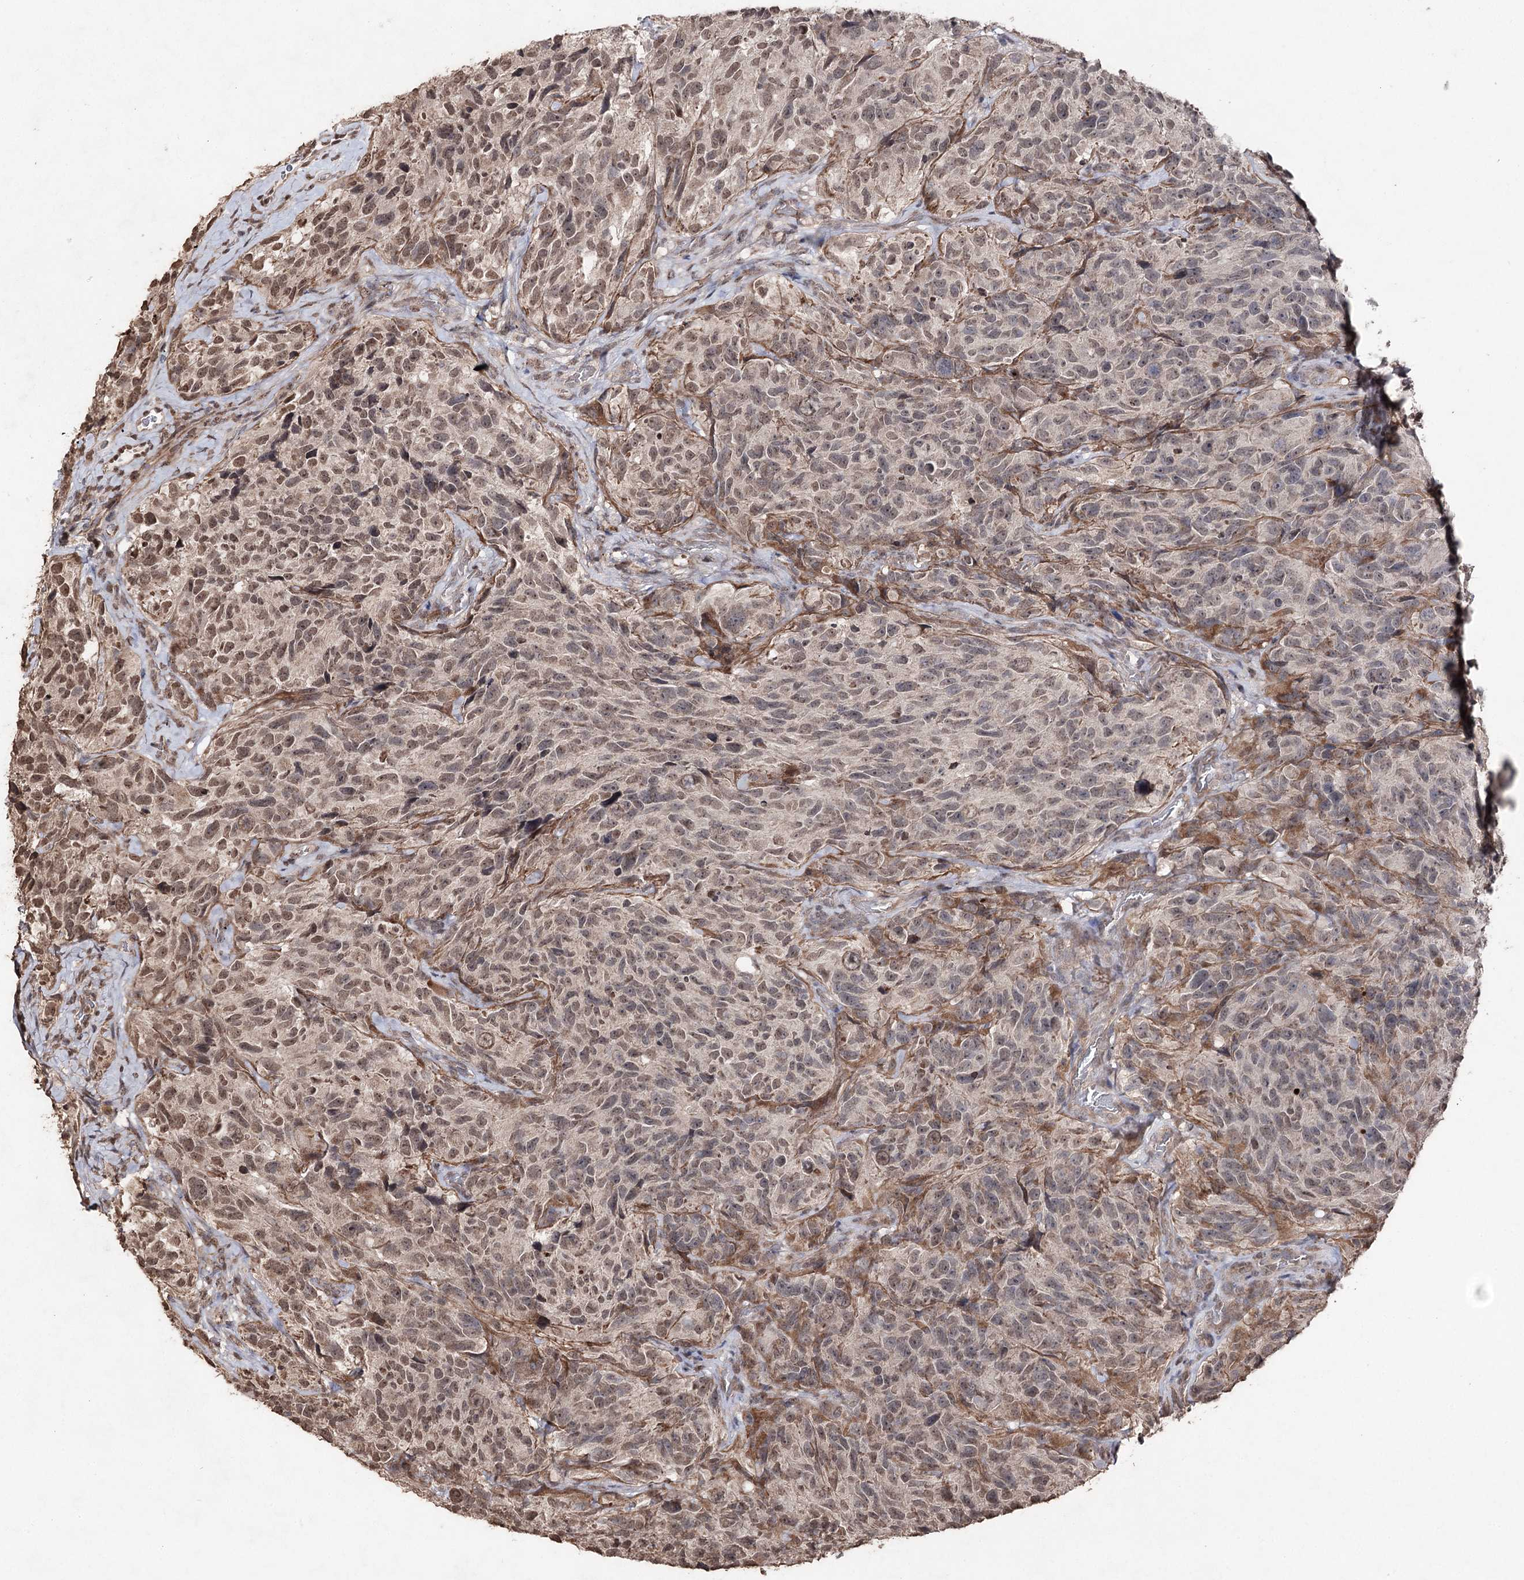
{"staining": {"intensity": "weak", "quantity": "25%-75%", "location": "nuclear"}, "tissue": "glioma", "cell_type": "Tumor cells", "image_type": "cancer", "snomed": [{"axis": "morphology", "description": "Glioma, malignant, High grade"}, {"axis": "topography", "description": "Brain"}], "caption": "Tumor cells show low levels of weak nuclear positivity in approximately 25%-75% of cells in glioma.", "gene": "ATG14", "patient": {"sex": "male", "age": 69}}